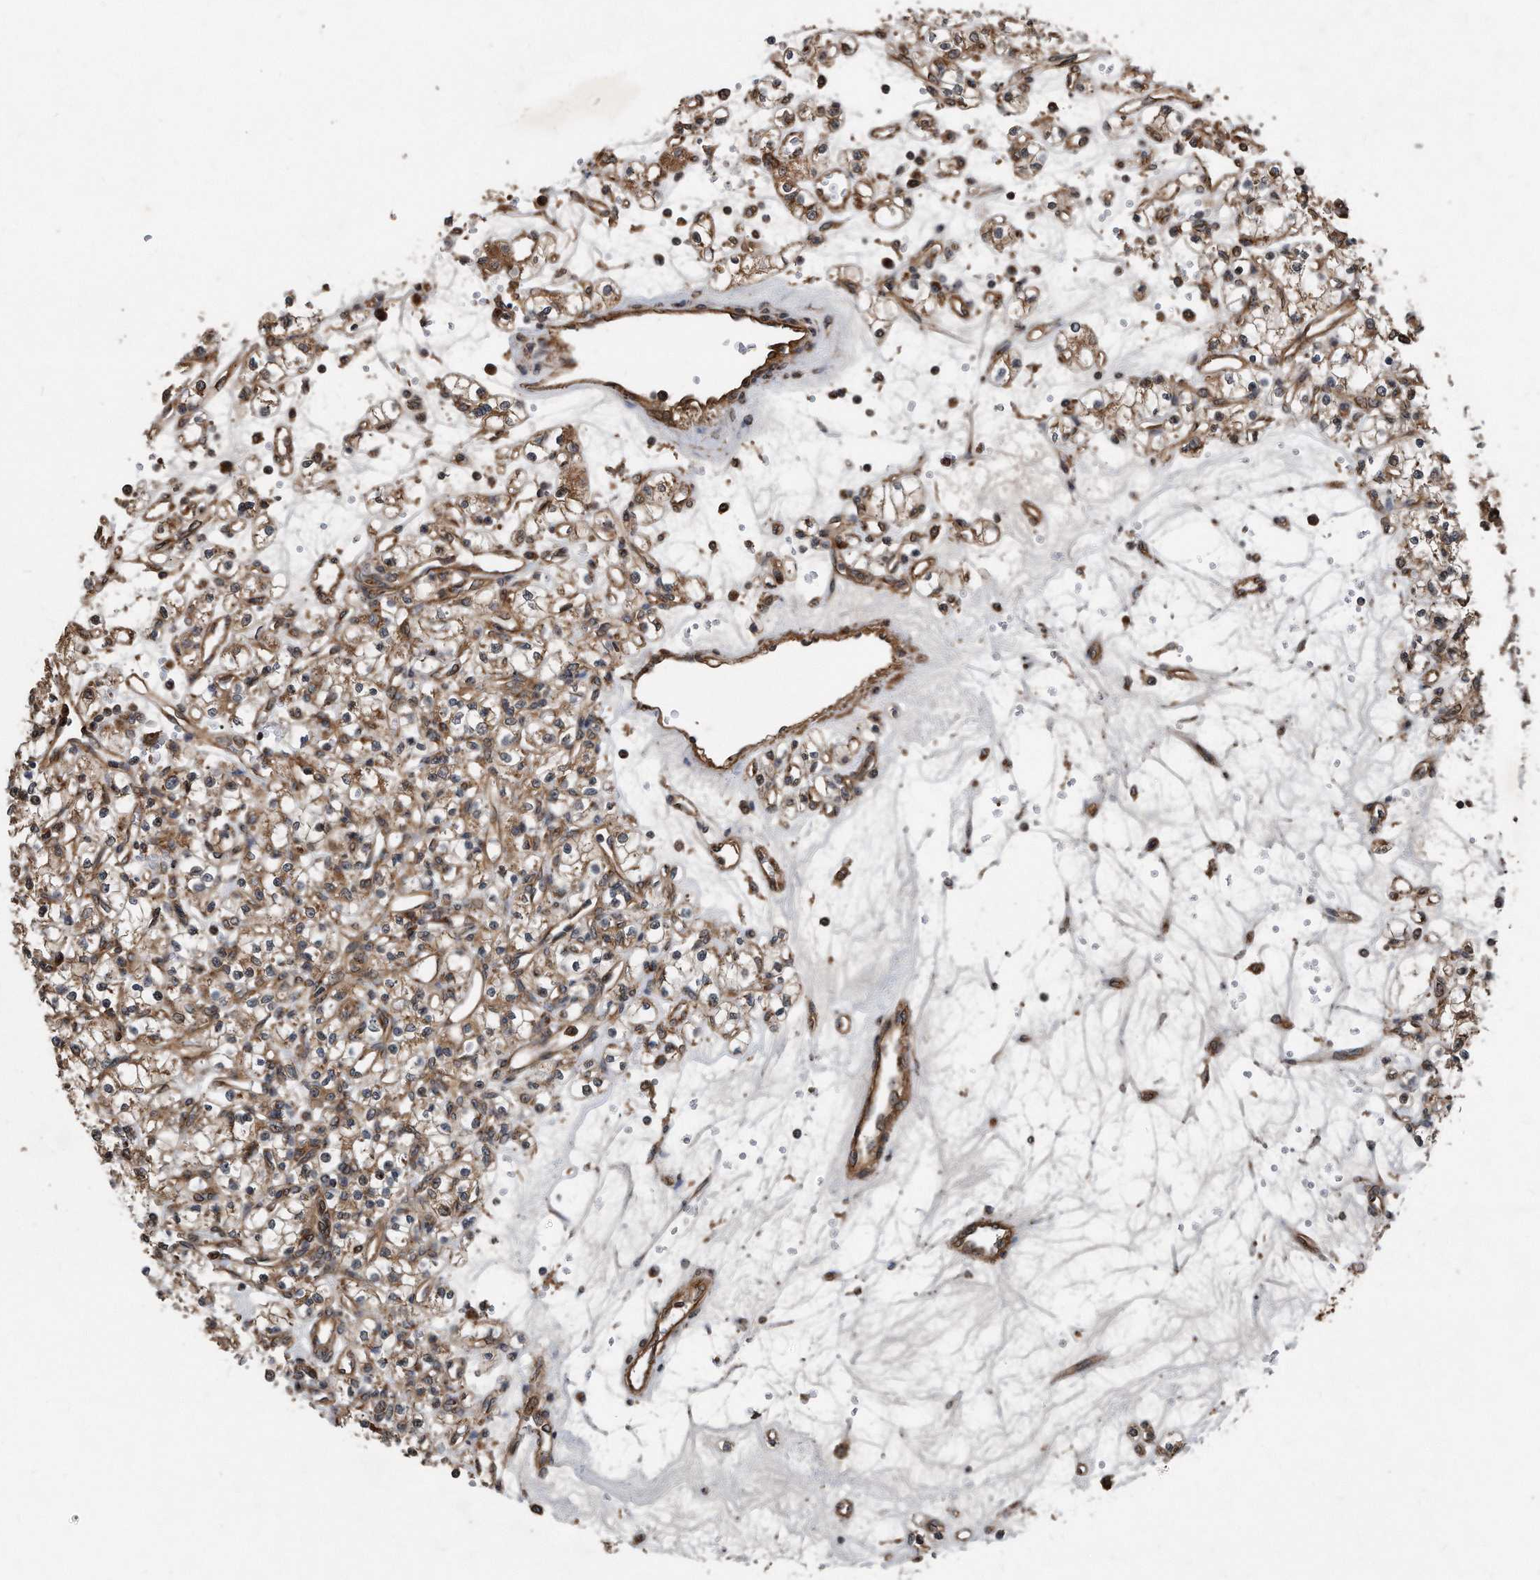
{"staining": {"intensity": "moderate", "quantity": ">75%", "location": "cytoplasmic/membranous"}, "tissue": "renal cancer", "cell_type": "Tumor cells", "image_type": "cancer", "snomed": [{"axis": "morphology", "description": "Adenocarcinoma, NOS"}, {"axis": "topography", "description": "Kidney"}], "caption": "Immunohistochemistry (DAB) staining of human renal cancer (adenocarcinoma) reveals moderate cytoplasmic/membranous protein positivity in approximately >75% of tumor cells.", "gene": "FAM136A", "patient": {"sex": "female", "age": 59}}